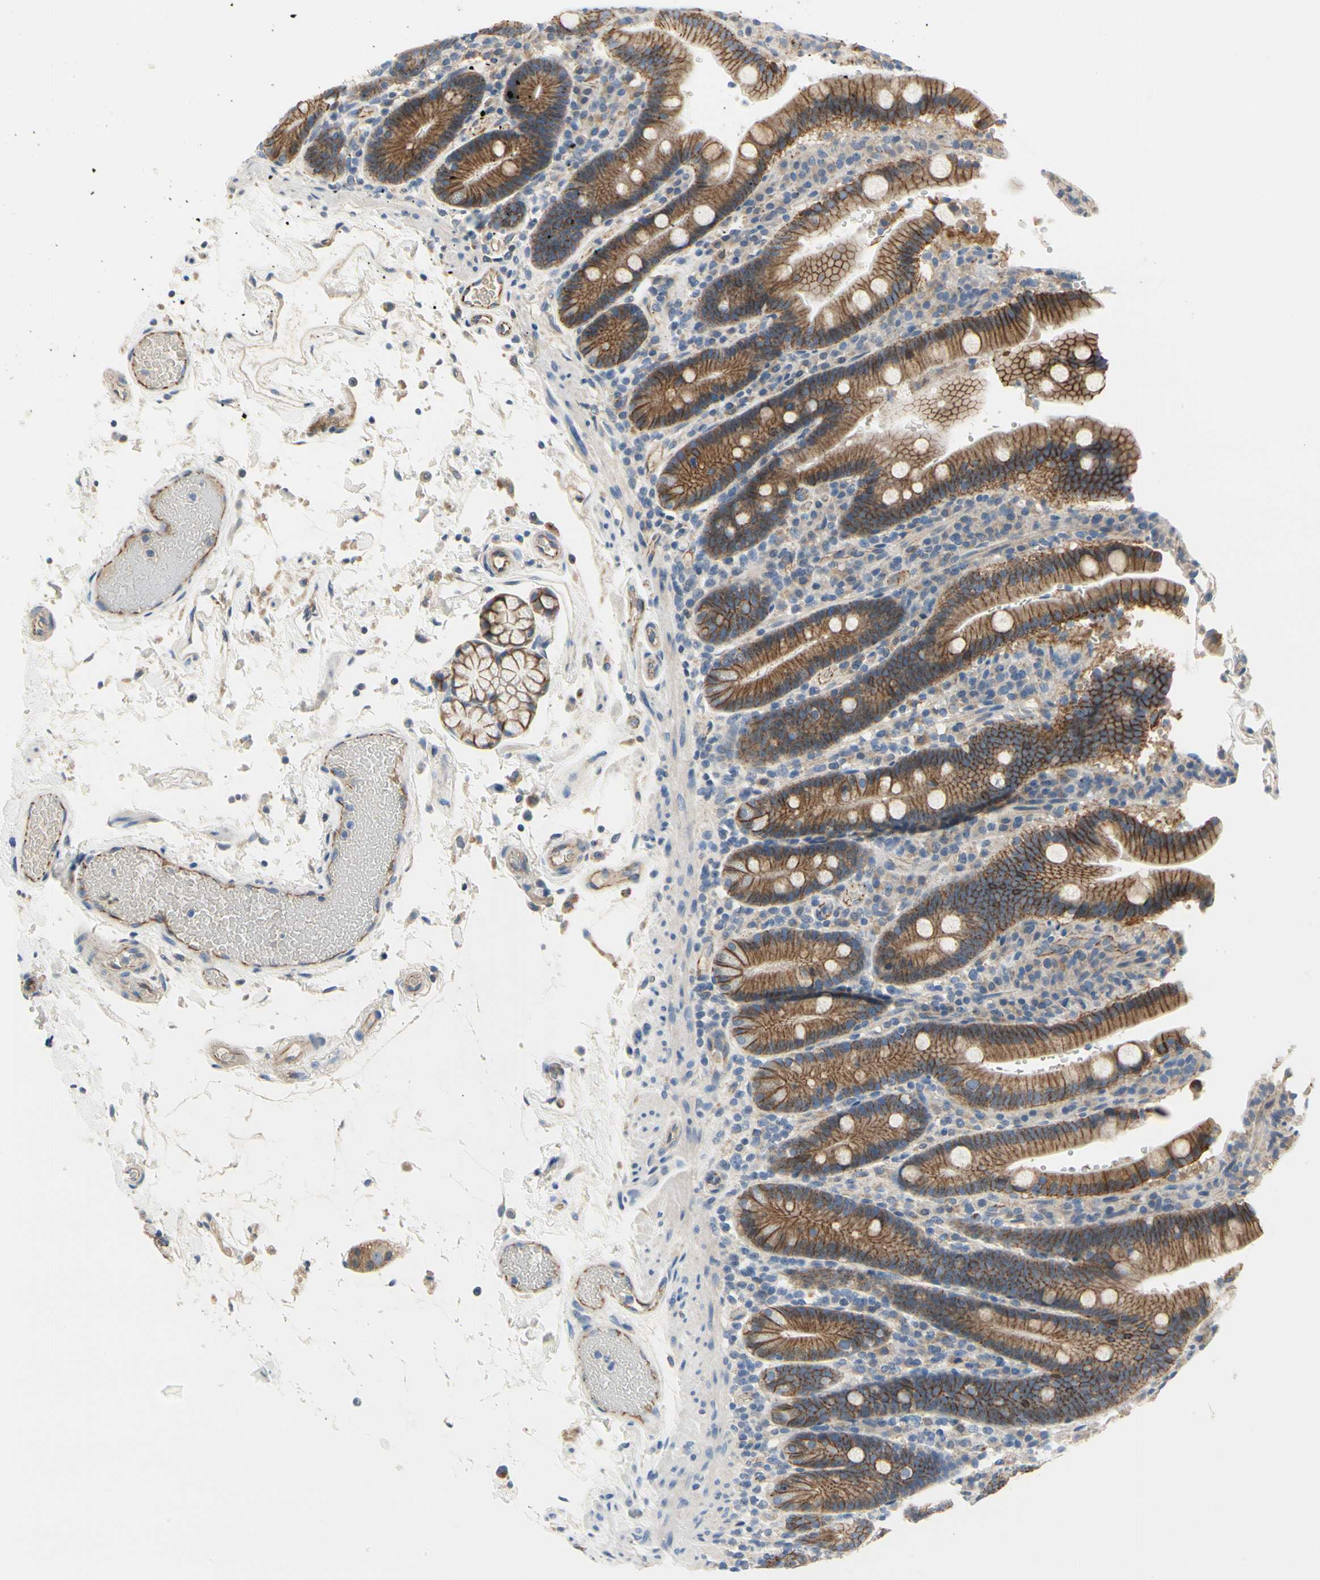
{"staining": {"intensity": "strong", "quantity": ">75%", "location": "cytoplasmic/membranous"}, "tissue": "duodenum", "cell_type": "Glandular cells", "image_type": "normal", "snomed": [{"axis": "morphology", "description": "Normal tissue, NOS"}, {"axis": "topography", "description": "Small intestine, NOS"}], "caption": "Immunohistochemistry (IHC) of normal duodenum exhibits high levels of strong cytoplasmic/membranous positivity in about >75% of glandular cells.", "gene": "LGR6", "patient": {"sex": "female", "age": 71}}